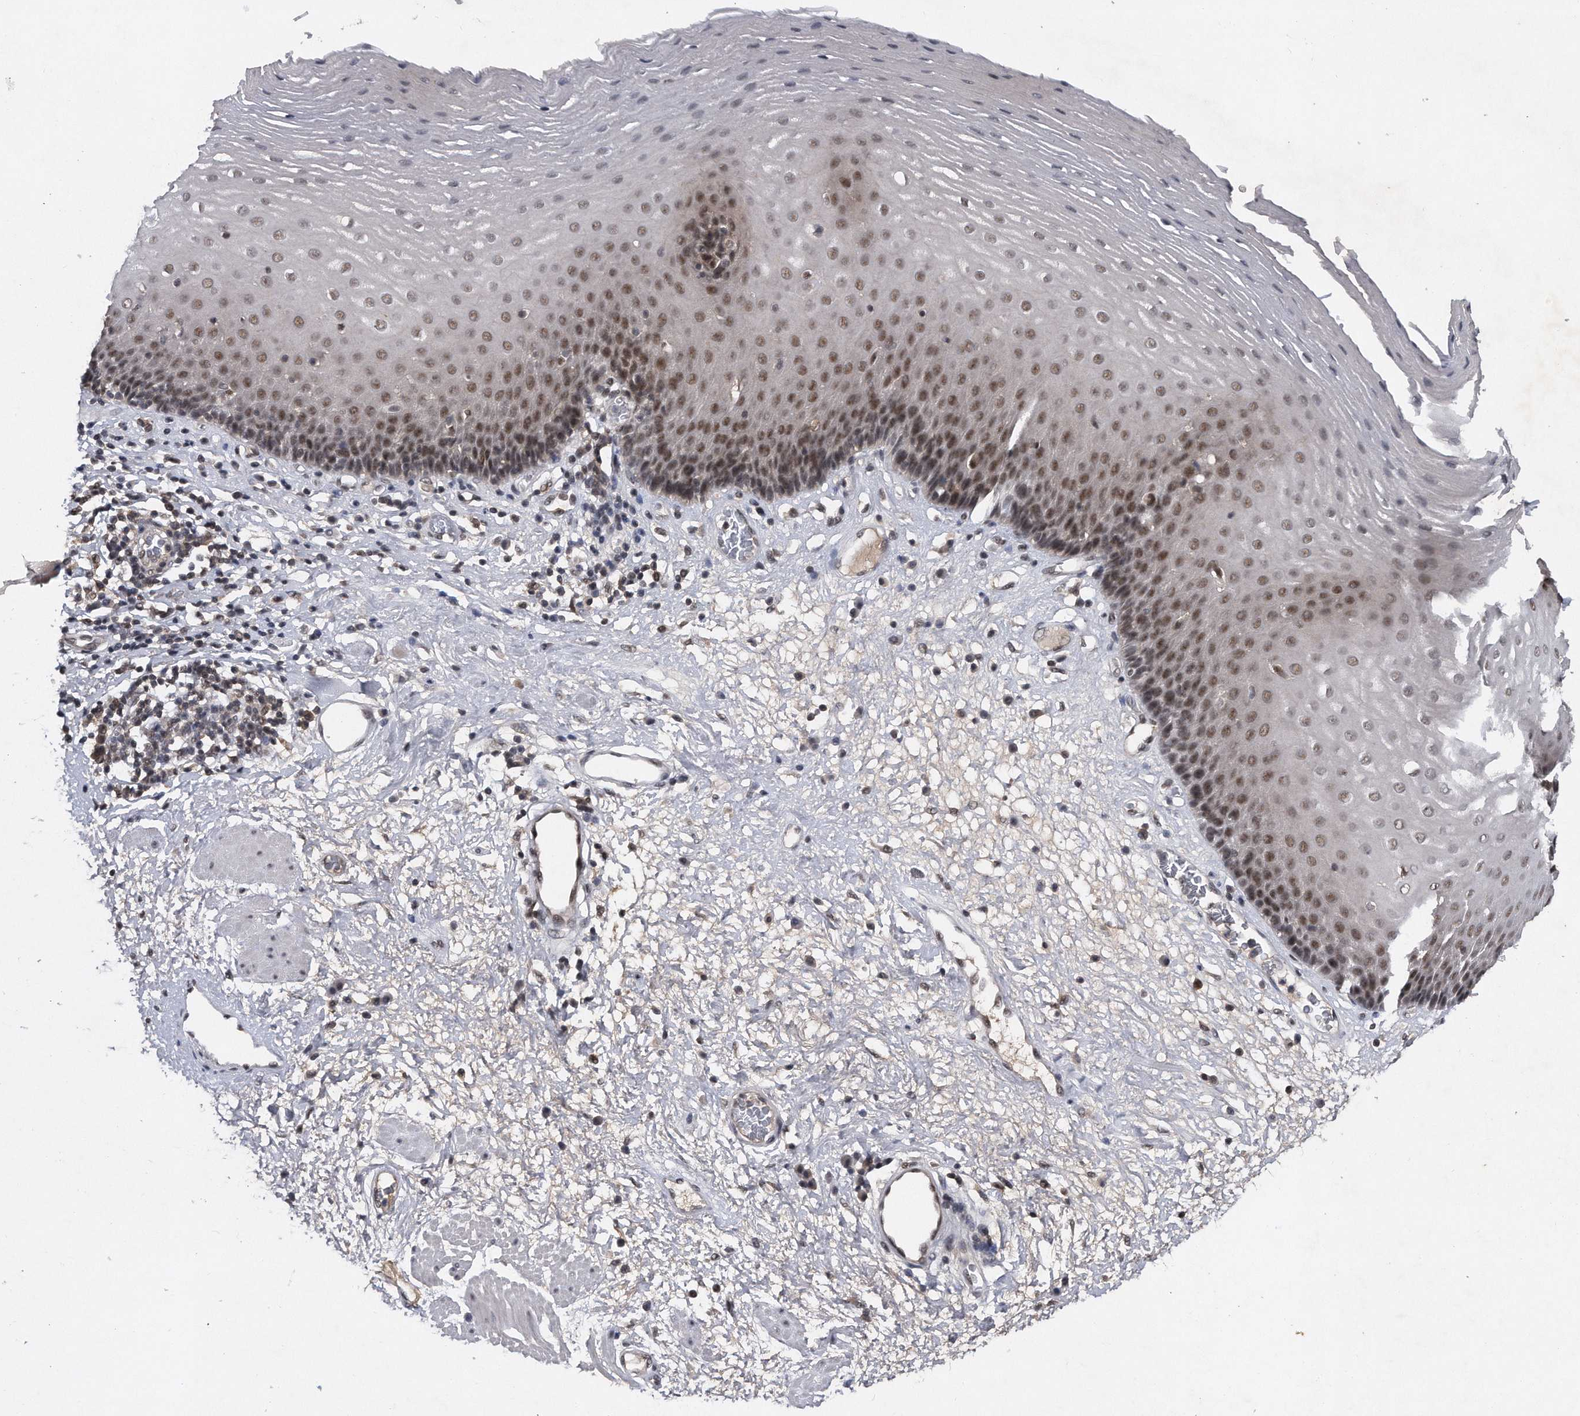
{"staining": {"intensity": "moderate", "quantity": "25%-75%", "location": "nuclear"}, "tissue": "esophagus", "cell_type": "Squamous epithelial cells", "image_type": "normal", "snomed": [{"axis": "morphology", "description": "Normal tissue, NOS"}, {"axis": "morphology", "description": "Adenocarcinoma, NOS"}, {"axis": "topography", "description": "Esophagus"}], "caption": "Immunohistochemistry (IHC) image of normal esophagus: human esophagus stained using immunohistochemistry demonstrates medium levels of moderate protein expression localized specifically in the nuclear of squamous epithelial cells, appearing as a nuclear brown color.", "gene": "VIRMA", "patient": {"sex": "male", "age": 62}}